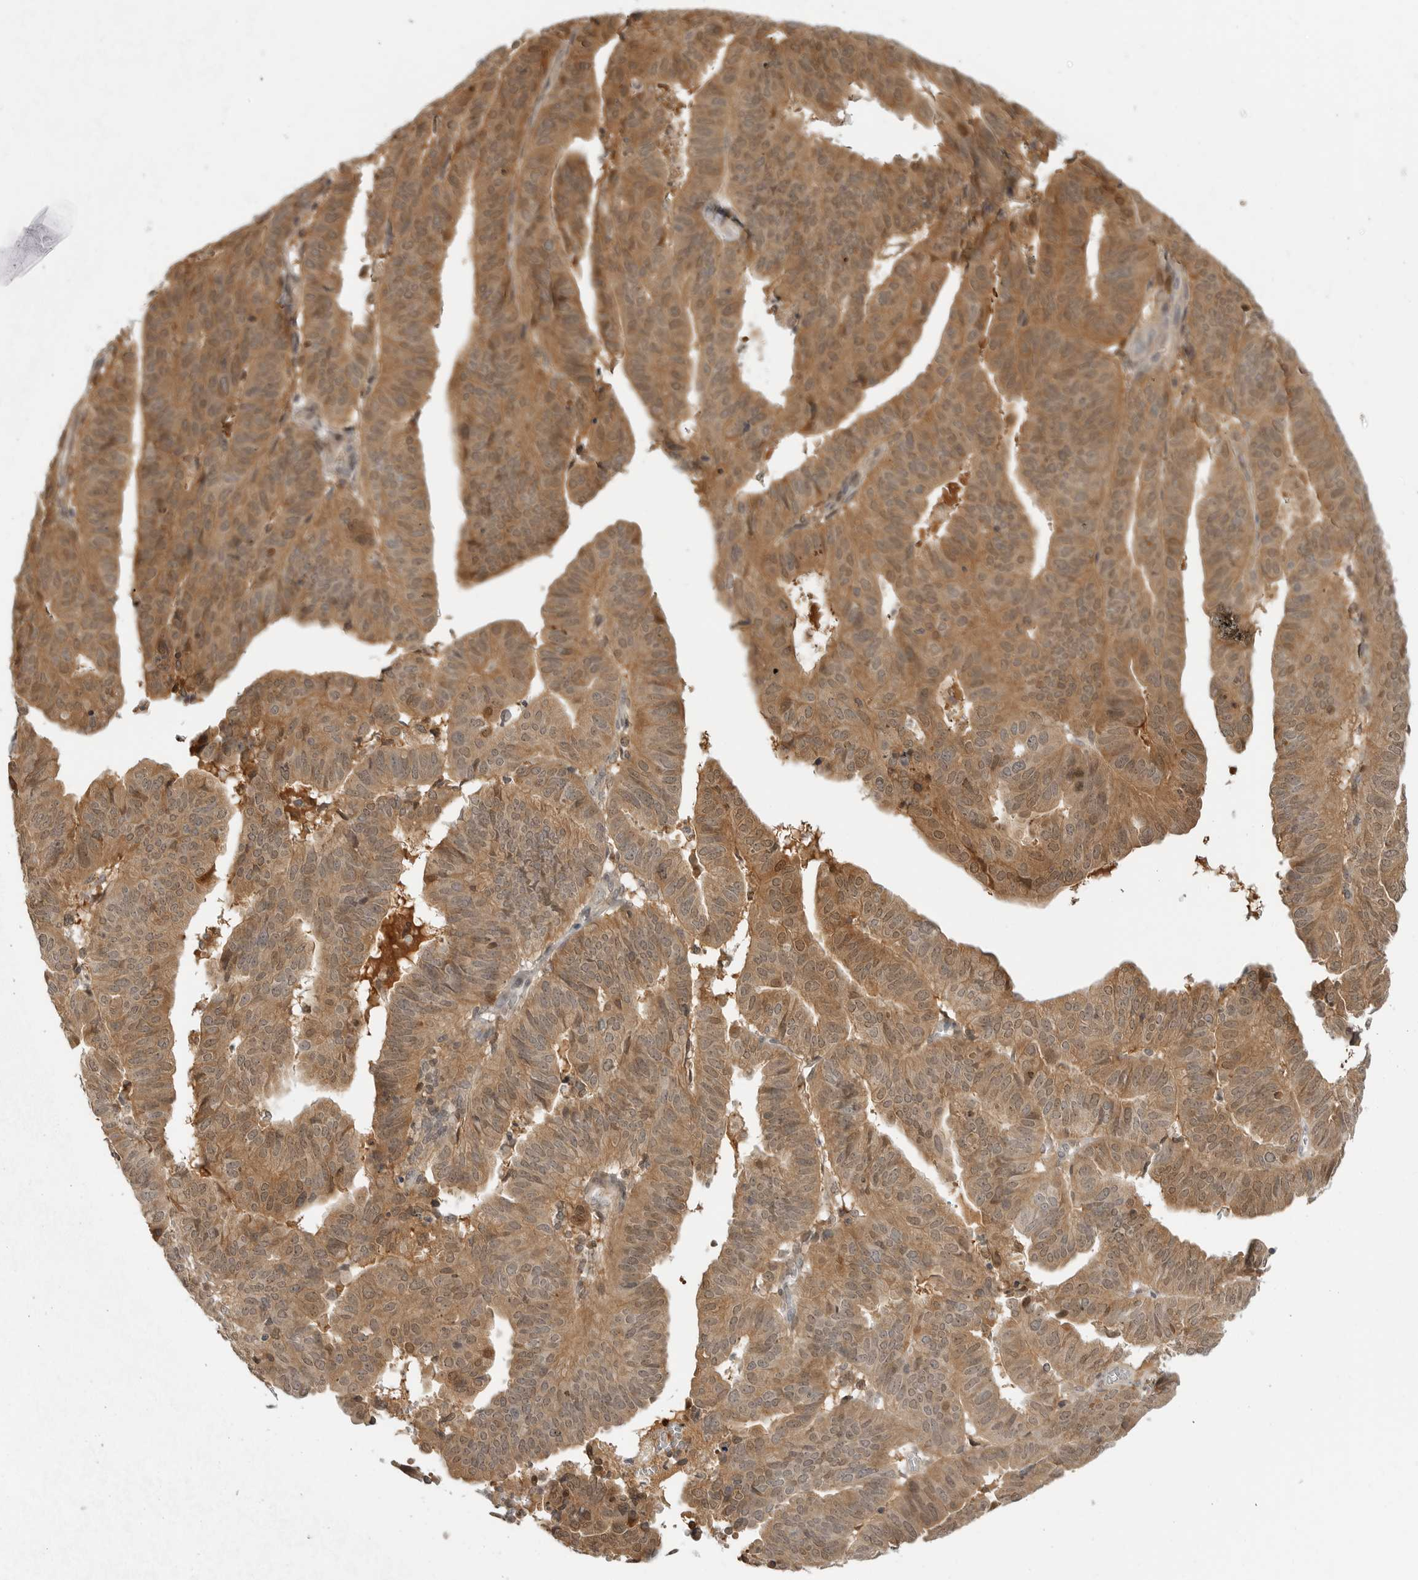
{"staining": {"intensity": "moderate", "quantity": ">75%", "location": "cytoplasmic/membranous"}, "tissue": "endometrial cancer", "cell_type": "Tumor cells", "image_type": "cancer", "snomed": [{"axis": "morphology", "description": "Adenocarcinoma, NOS"}, {"axis": "topography", "description": "Uterus"}], "caption": "Adenocarcinoma (endometrial) tissue exhibits moderate cytoplasmic/membranous expression in about >75% of tumor cells, visualized by immunohistochemistry. (DAB (3,3'-diaminobenzidine) IHC with brightfield microscopy, high magnification).", "gene": "CTIF", "patient": {"sex": "female", "age": 77}}